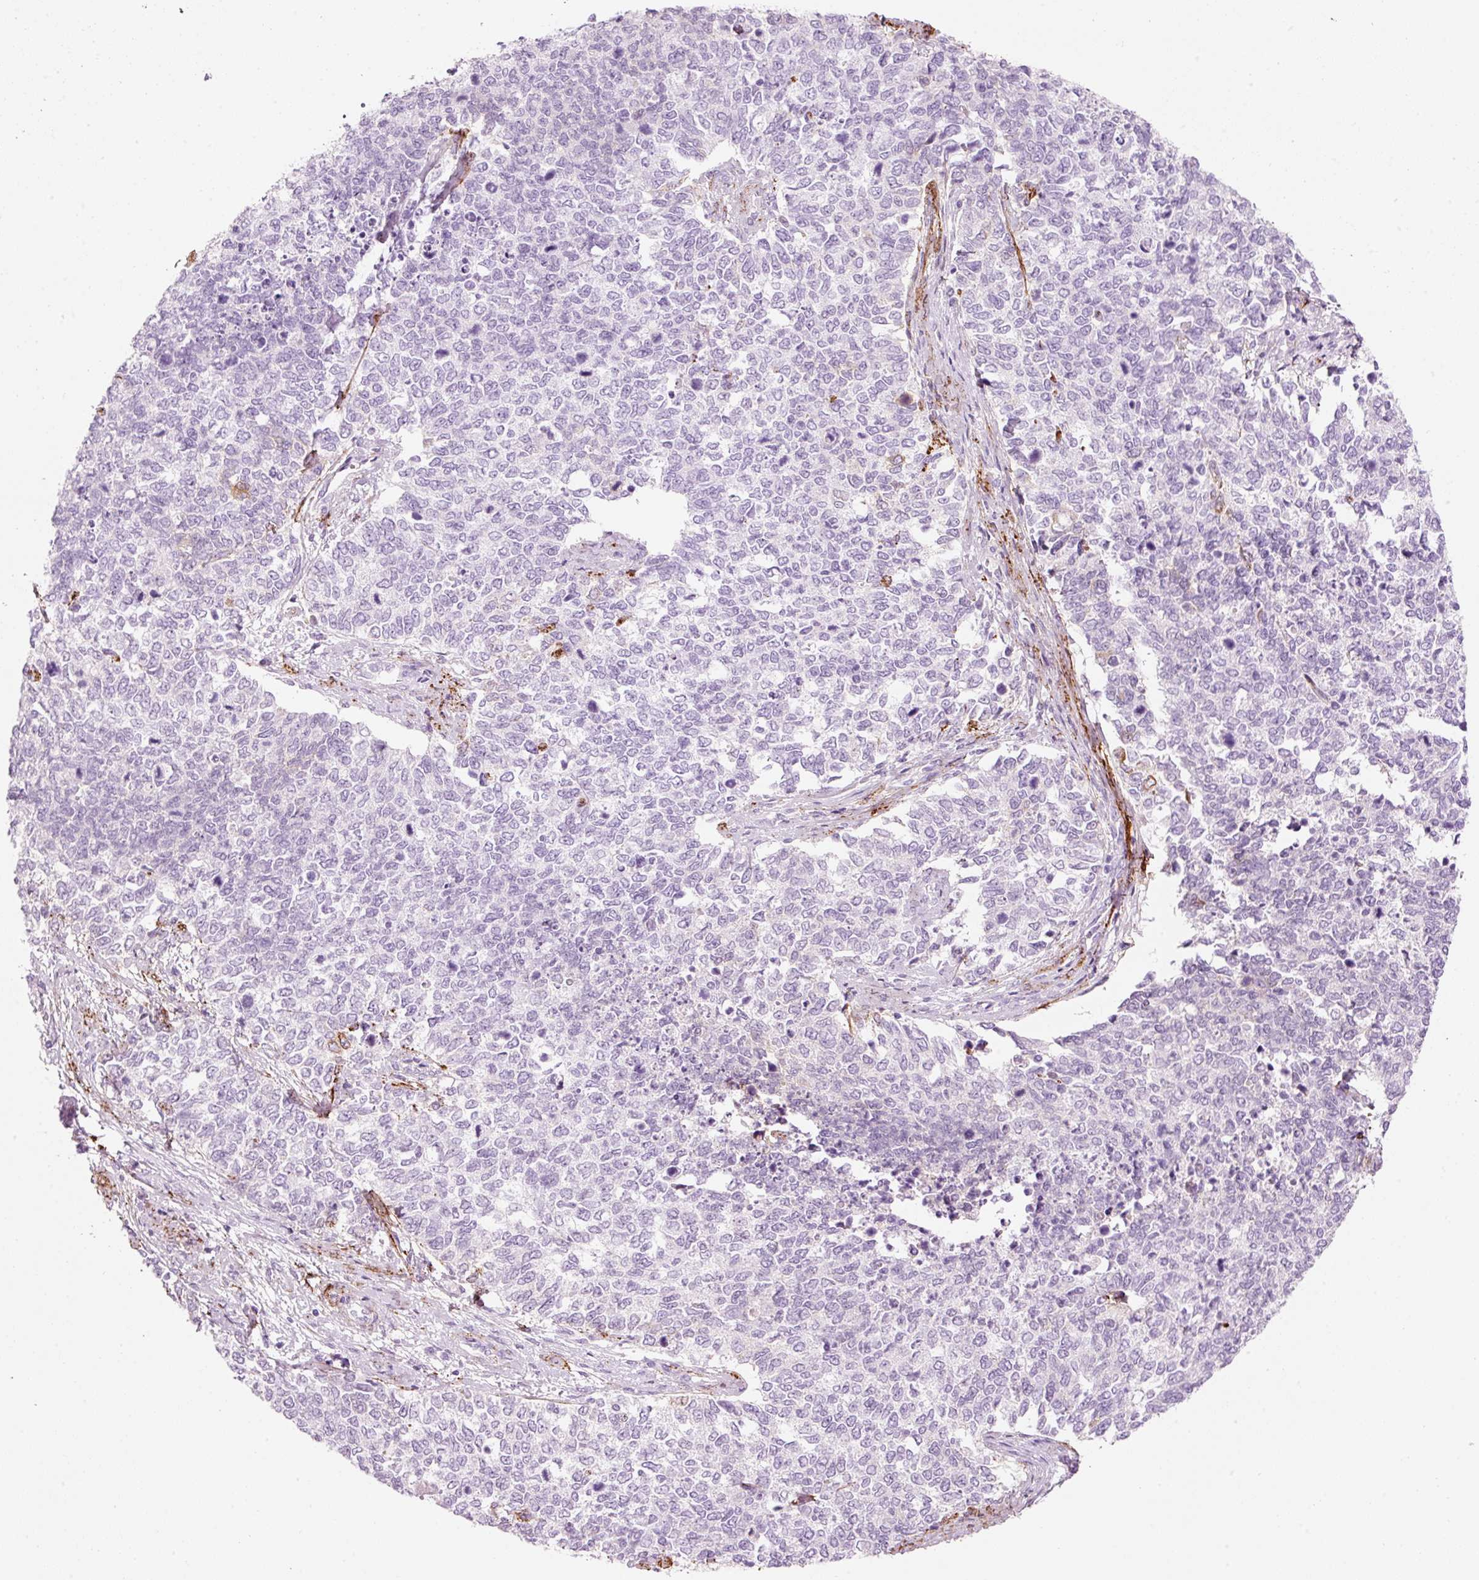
{"staining": {"intensity": "negative", "quantity": "none", "location": "none"}, "tissue": "cervical cancer", "cell_type": "Tumor cells", "image_type": "cancer", "snomed": [{"axis": "morphology", "description": "Squamous cell carcinoma, NOS"}, {"axis": "topography", "description": "Cervix"}], "caption": "Immunohistochemical staining of cervical cancer demonstrates no significant staining in tumor cells.", "gene": "MFAP4", "patient": {"sex": "female", "age": 63}}